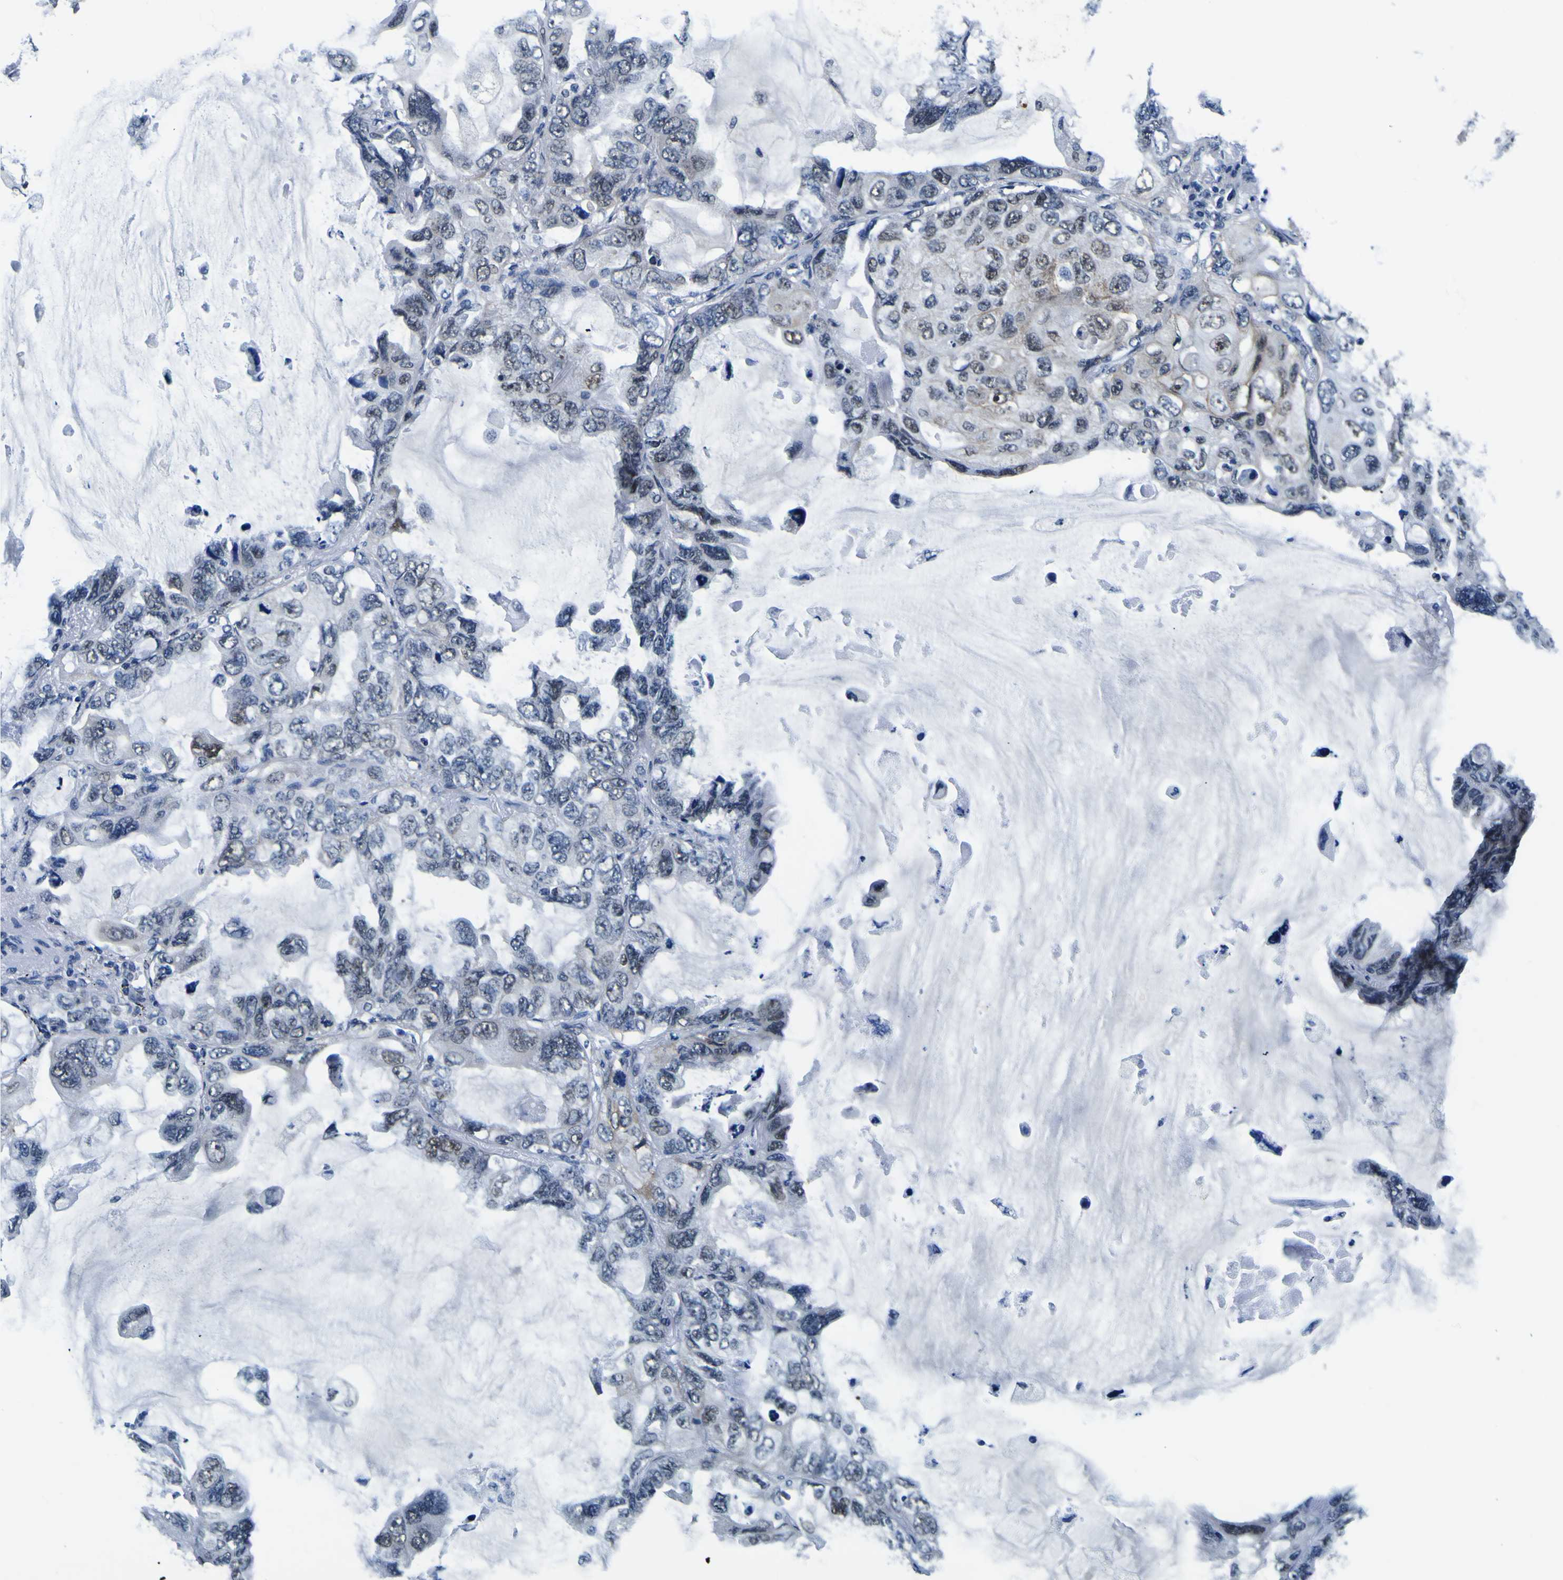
{"staining": {"intensity": "weak", "quantity": "<25%", "location": "nuclear"}, "tissue": "lung cancer", "cell_type": "Tumor cells", "image_type": "cancer", "snomed": [{"axis": "morphology", "description": "Squamous cell carcinoma, NOS"}, {"axis": "topography", "description": "Lung"}], "caption": "The IHC image has no significant staining in tumor cells of lung squamous cell carcinoma tissue. (Brightfield microscopy of DAB (3,3'-diaminobenzidine) immunohistochemistry (IHC) at high magnification).", "gene": "CUL4B", "patient": {"sex": "female", "age": 73}}